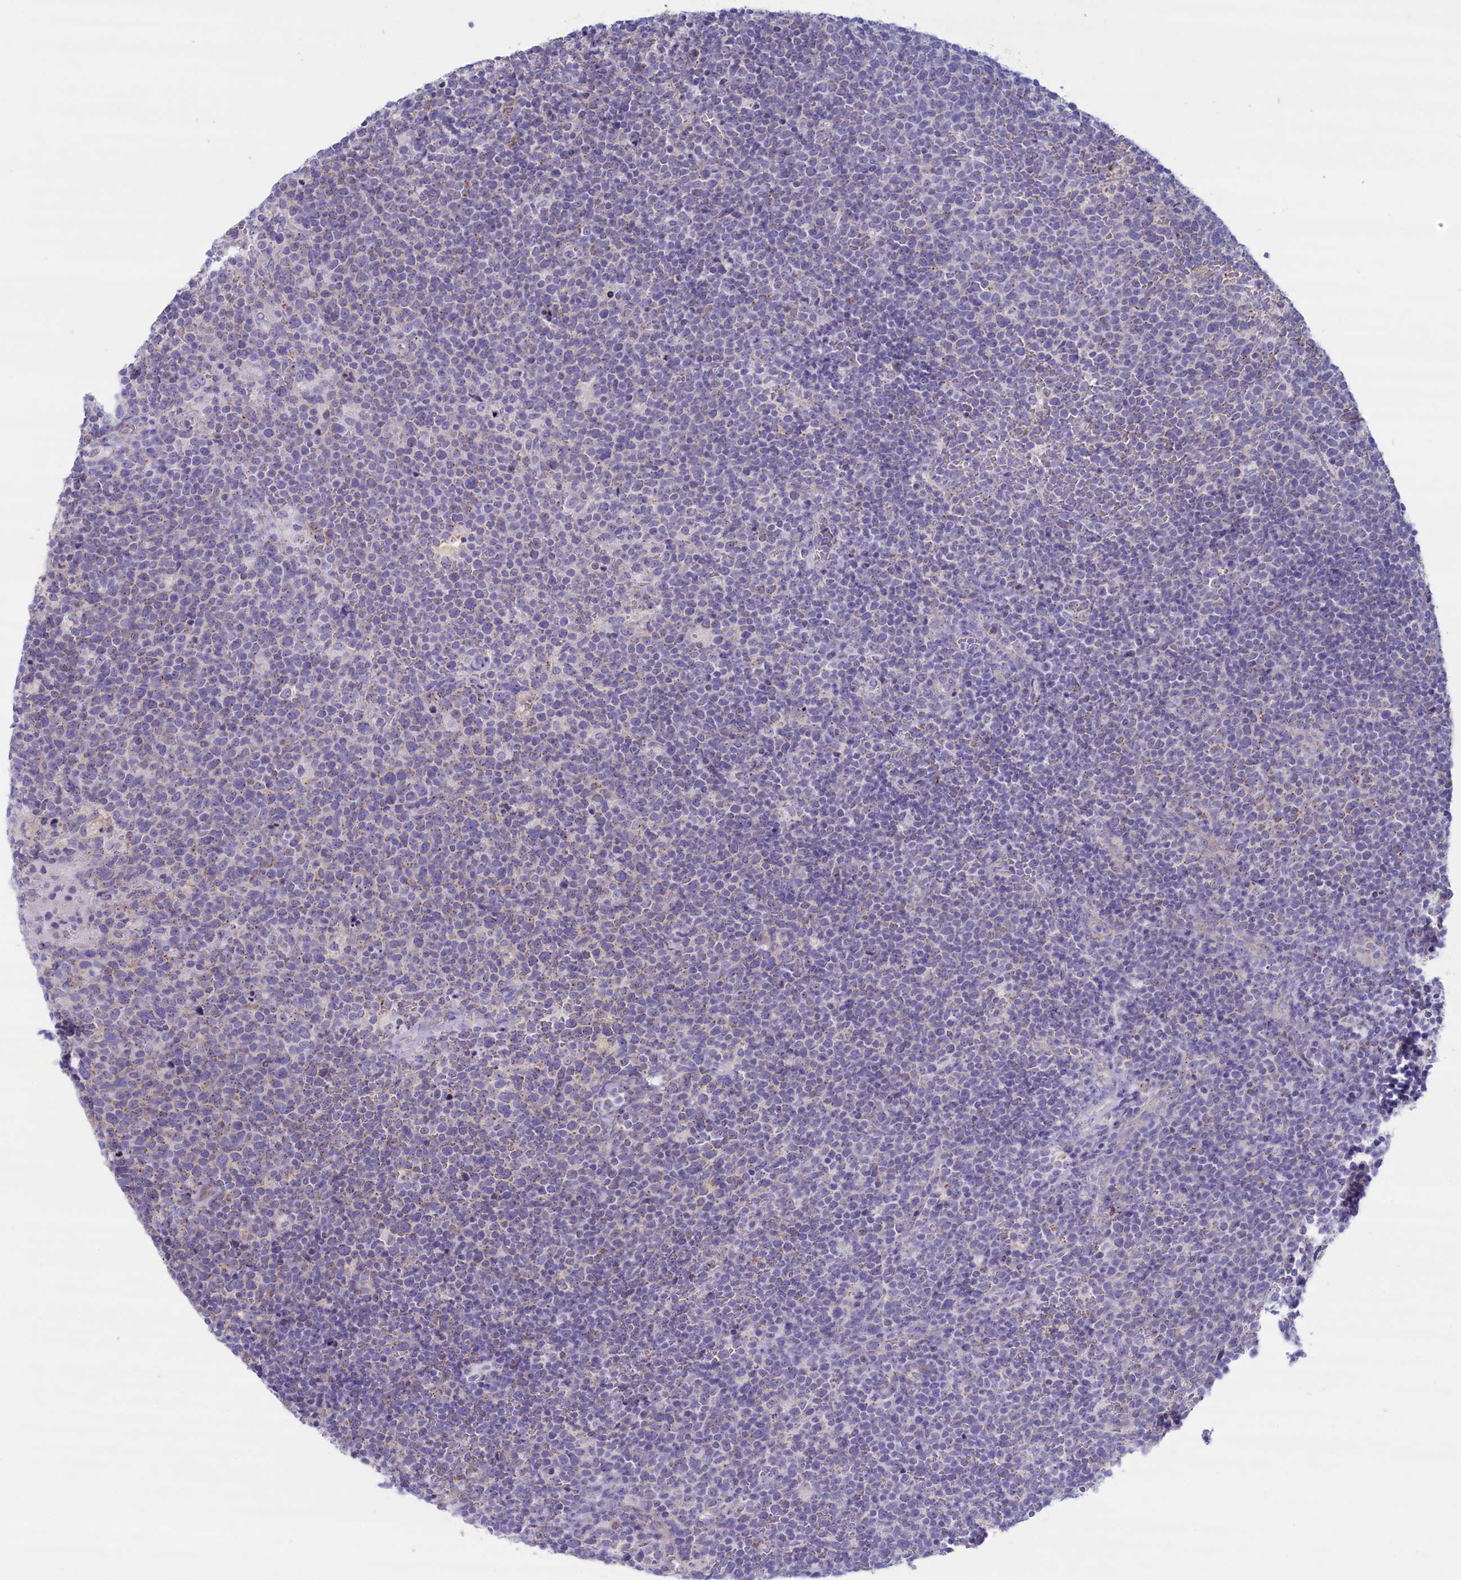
{"staining": {"intensity": "negative", "quantity": "none", "location": "none"}, "tissue": "lymphoma", "cell_type": "Tumor cells", "image_type": "cancer", "snomed": [{"axis": "morphology", "description": "Malignant lymphoma, non-Hodgkin's type, High grade"}, {"axis": "topography", "description": "Lymph node"}], "caption": "This histopathology image is of malignant lymphoma, non-Hodgkin's type (high-grade) stained with immunohistochemistry to label a protein in brown with the nuclei are counter-stained blue. There is no positivity in tumor cells.", "gene": "MPV17L2", "patient": {"sex": "male", "age": 61}}